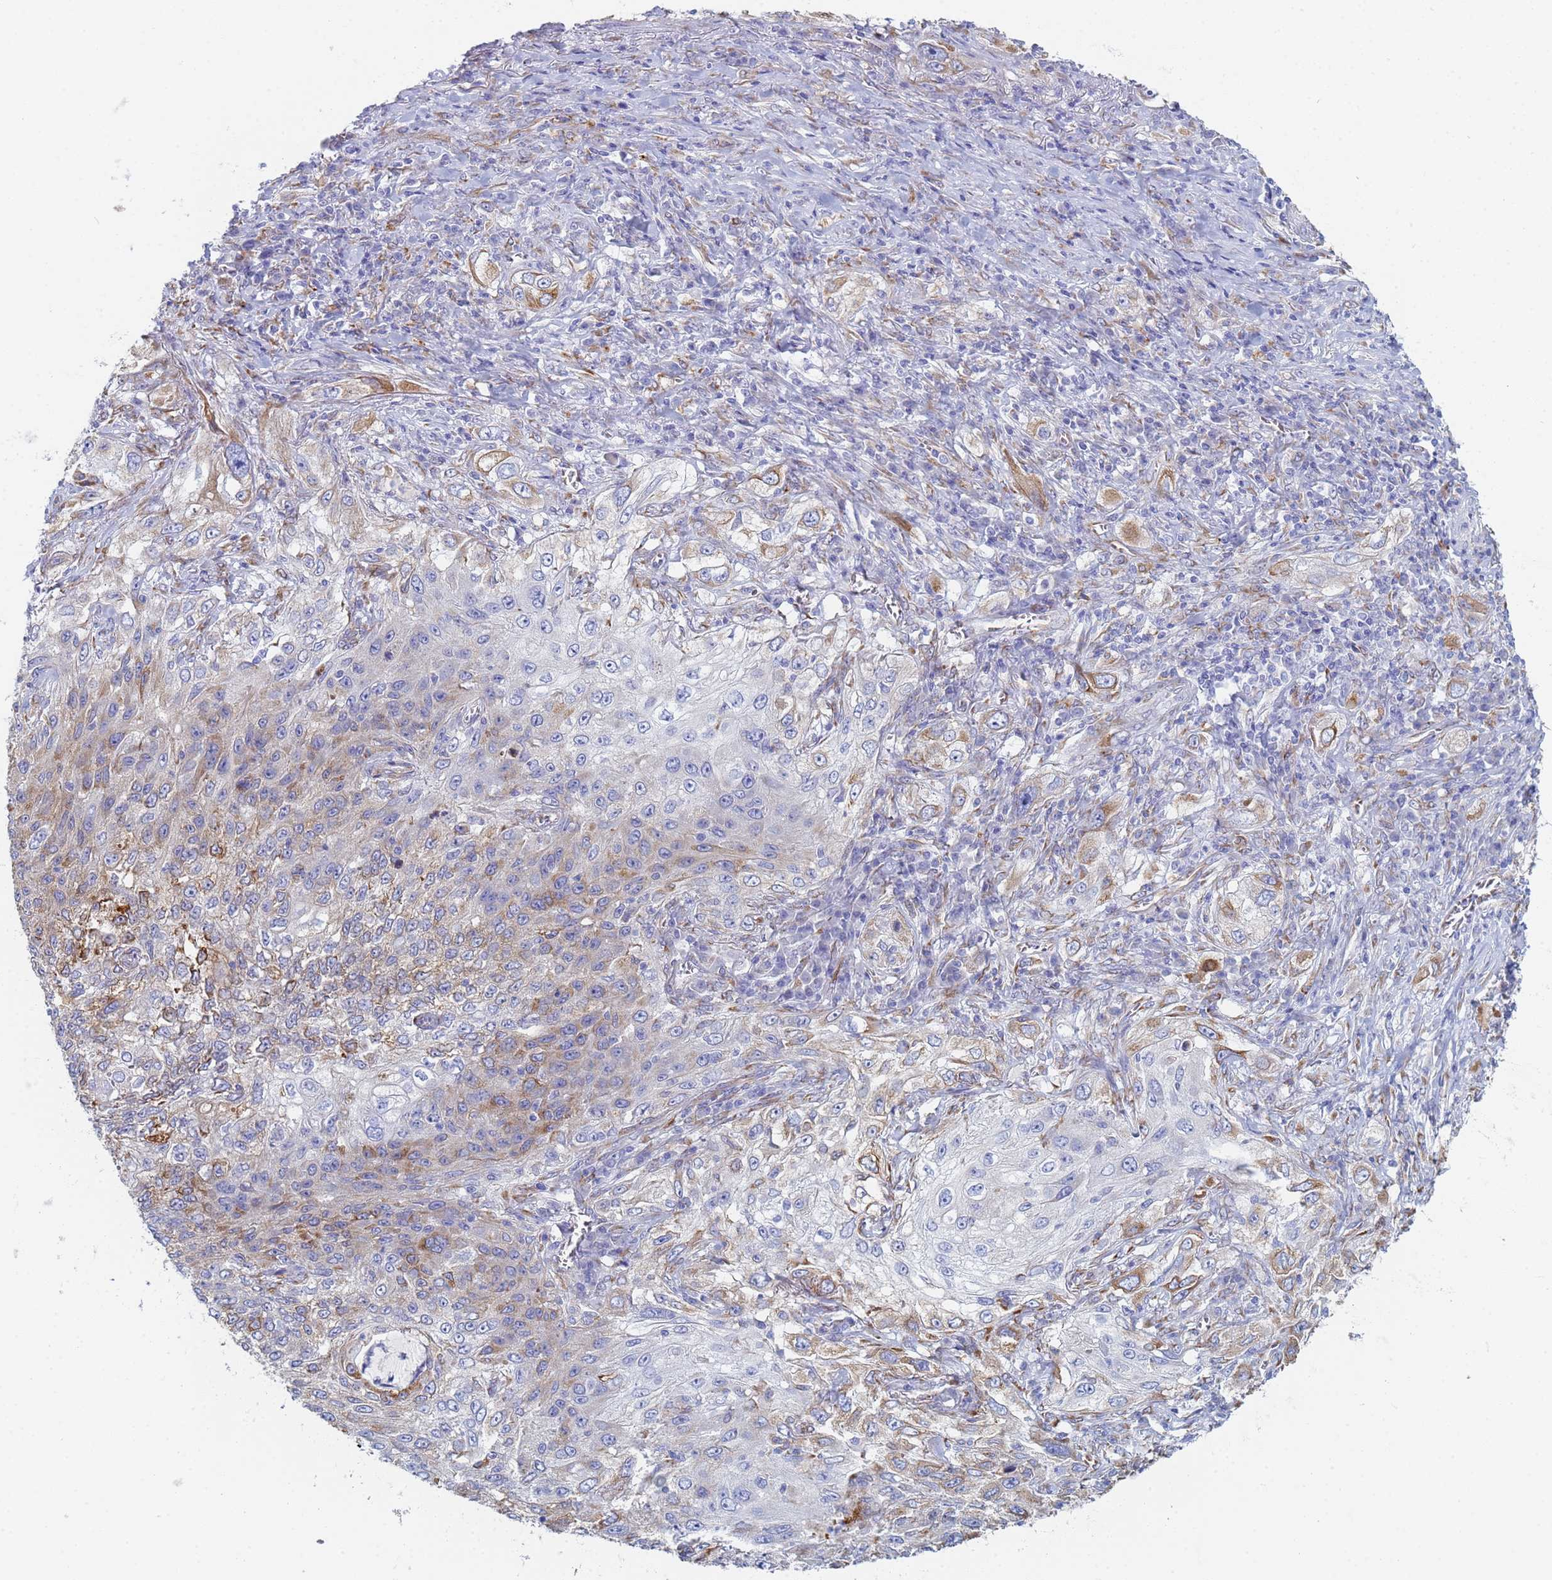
{"staining": {"intensity": "moderate", "quantity": "<25%", "location": "cytoplasmic/membranous"}, "tissue": "lung cancer", "cell_type": "Tumor cells", "image_type": "cancer", "snomed": [{"axis": "morphology", "description": "Squamous cell carcinoma, NOS"}, {"axis": "topography", "description": "Lung"}], "caption": "Brown immunohistochemical staining in human lung cancer exhibits moderate cytoplasmic/membranous positivity in approximately <25% of tumor cells. Immunohistochemistry stains the protein of interest in brown and the nuclei are stained blue.", "gene": "GDAP2", "patient": {"sex": "female", "age": 69}}